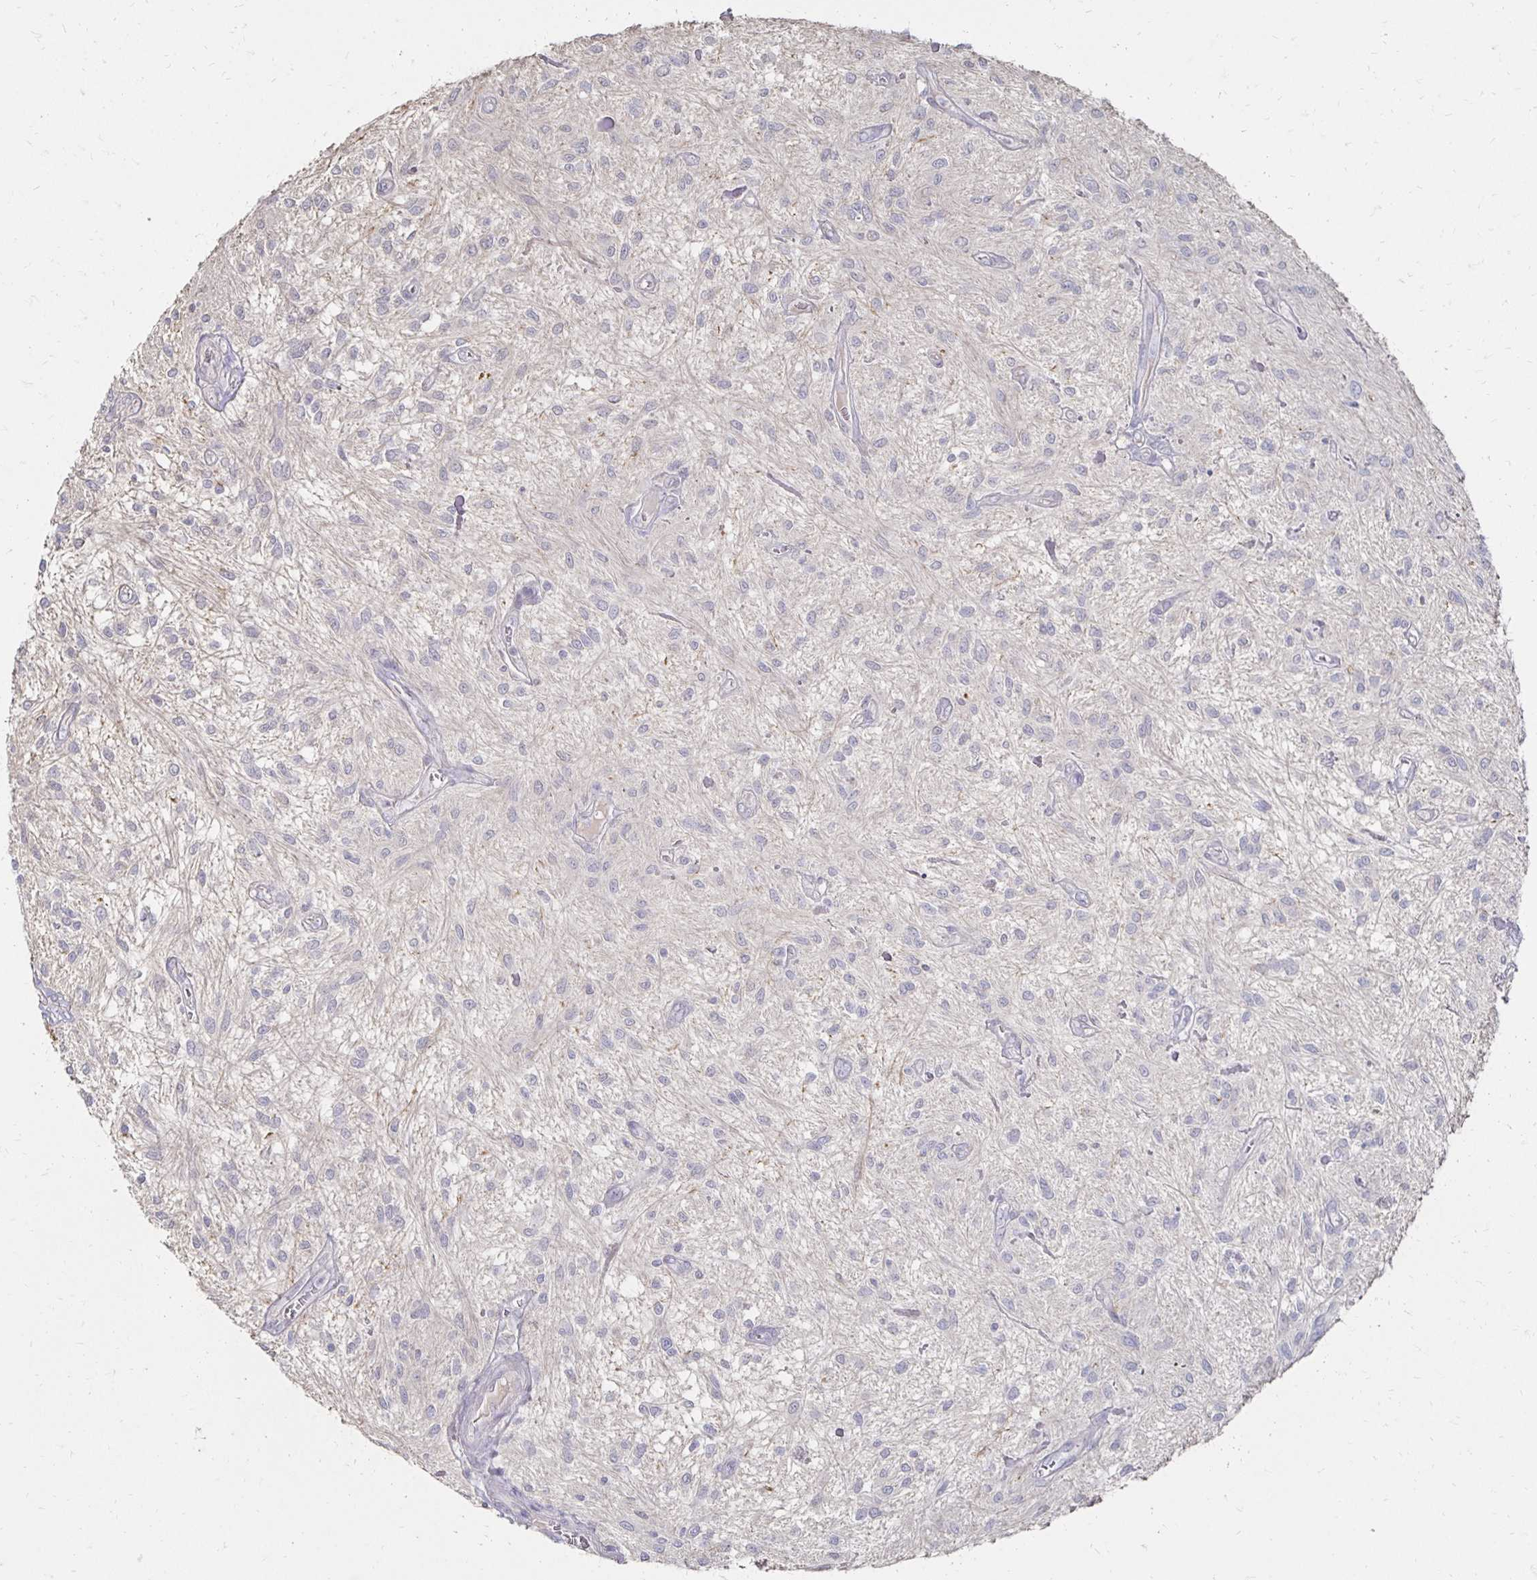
{"staining": {"intensity": "negative", "quantity": "none", "location": "none"}, "tissue": "glioma", "cell_type": "Tumor cells", "image_type": "cancer", "snomed": [{"axis": "morphology", "description": "Glioma, malignant, Low grade"}, {"axis": "topography", "description": "Cerebellum"}], "caption": "Human glioma stained for a protein using immunohistochemistry displays no staining in tumor cells.", "gene": "ZNF727", "patient": {"sex": "female", "age": 14}}